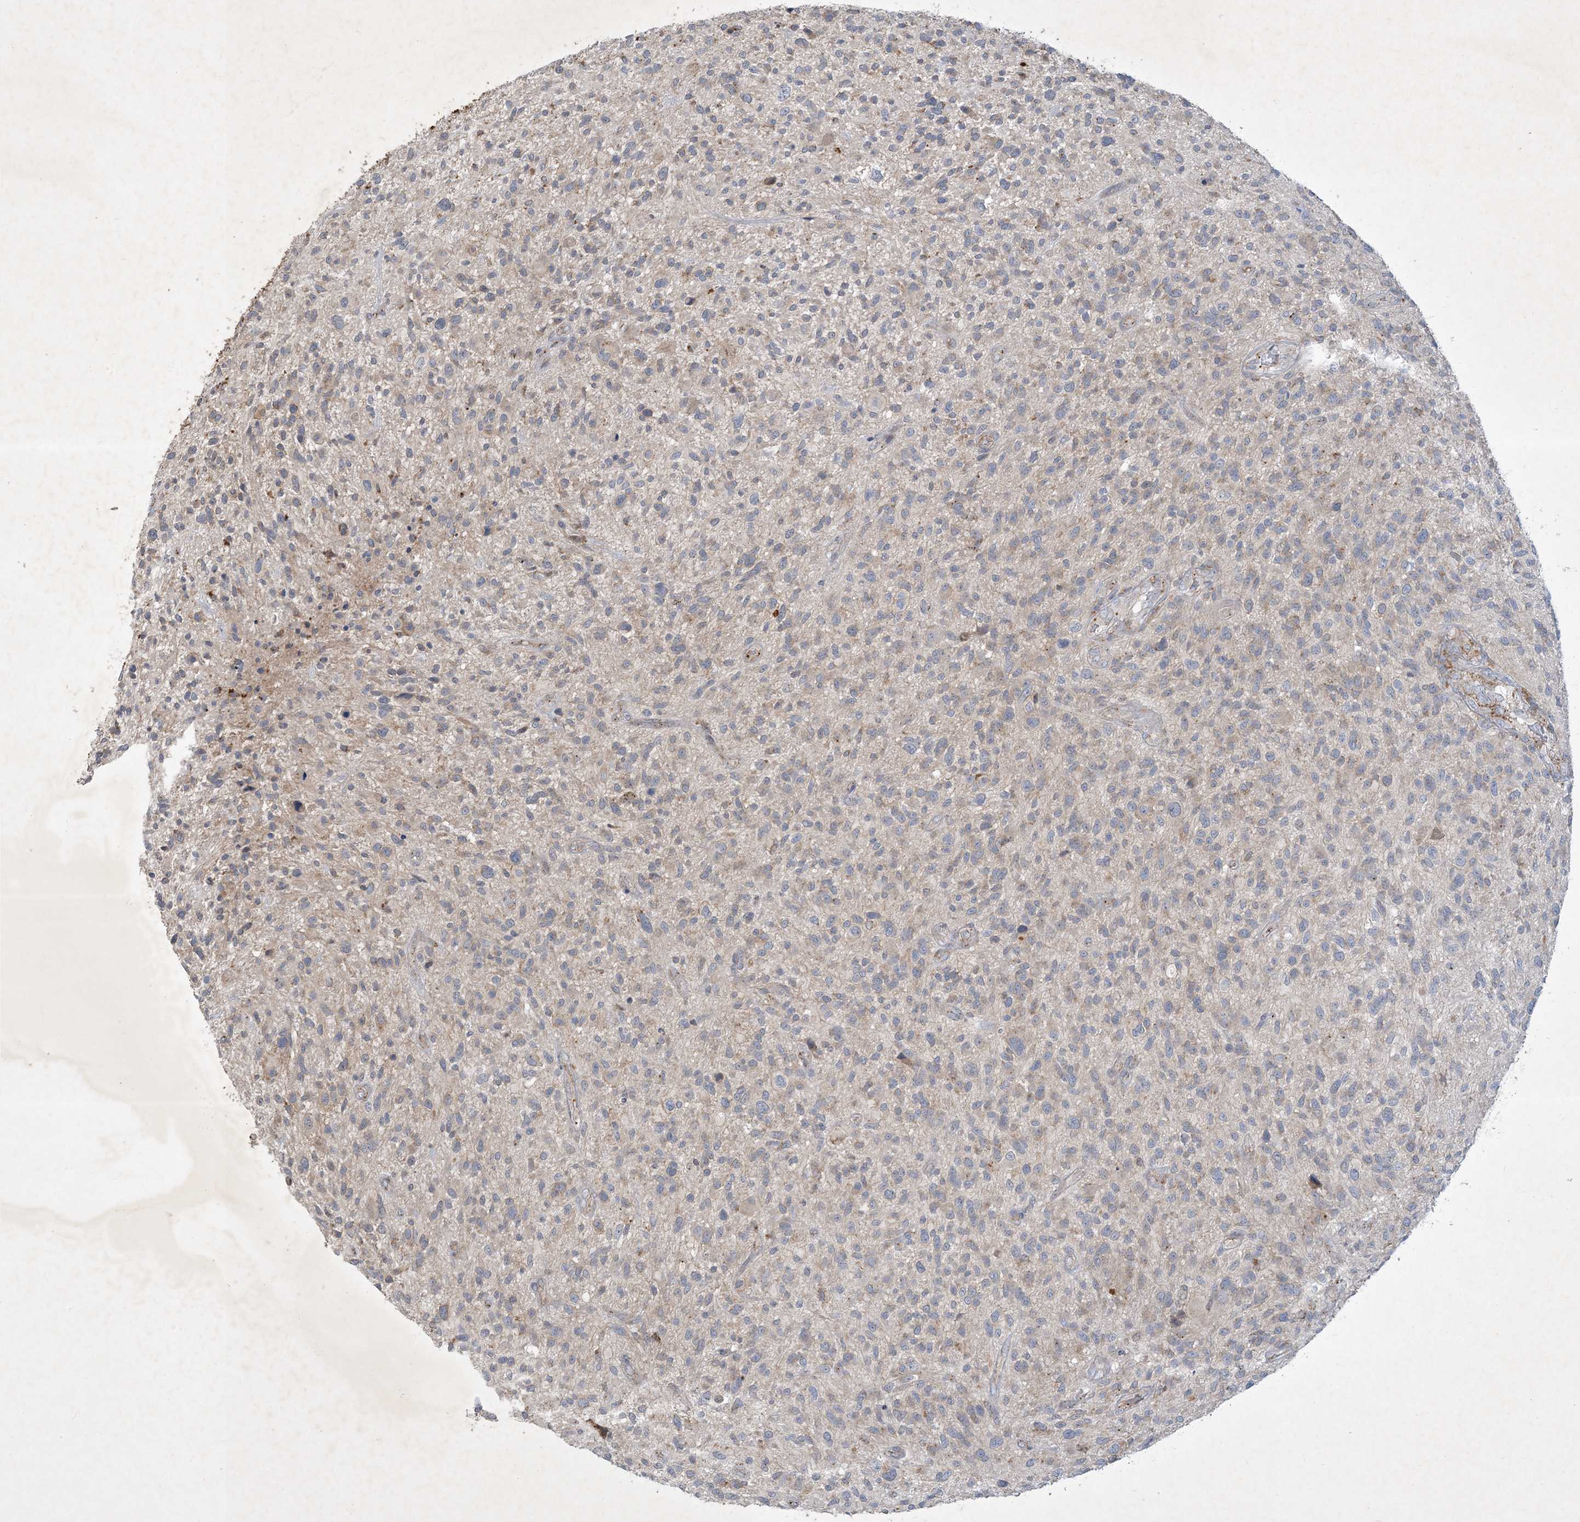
{"staining": {"intensity": "weak", "quantity": "<25%", "location": "cytoplasmic/membranous"}, "tissue": "glioma", "cell_type": "Tumor cells", "image_type": "cancer", "snomed": [{"axis": "morphology", "description": "Glioma, malignant, High grade"}, {"axis": "topography", "description": "Brain"}], "caption": "Tumor cells show no significant protein expression in glioma. The staining was performed using DAB (3,3'-diaminobenzidine) to visualize the protein expression in brown, while the nuclei were stained in blue with hematoxylin (Magnification: 20x).", "gene": "MRPS18A", "patient": {"sex": "male", "age": 47}}